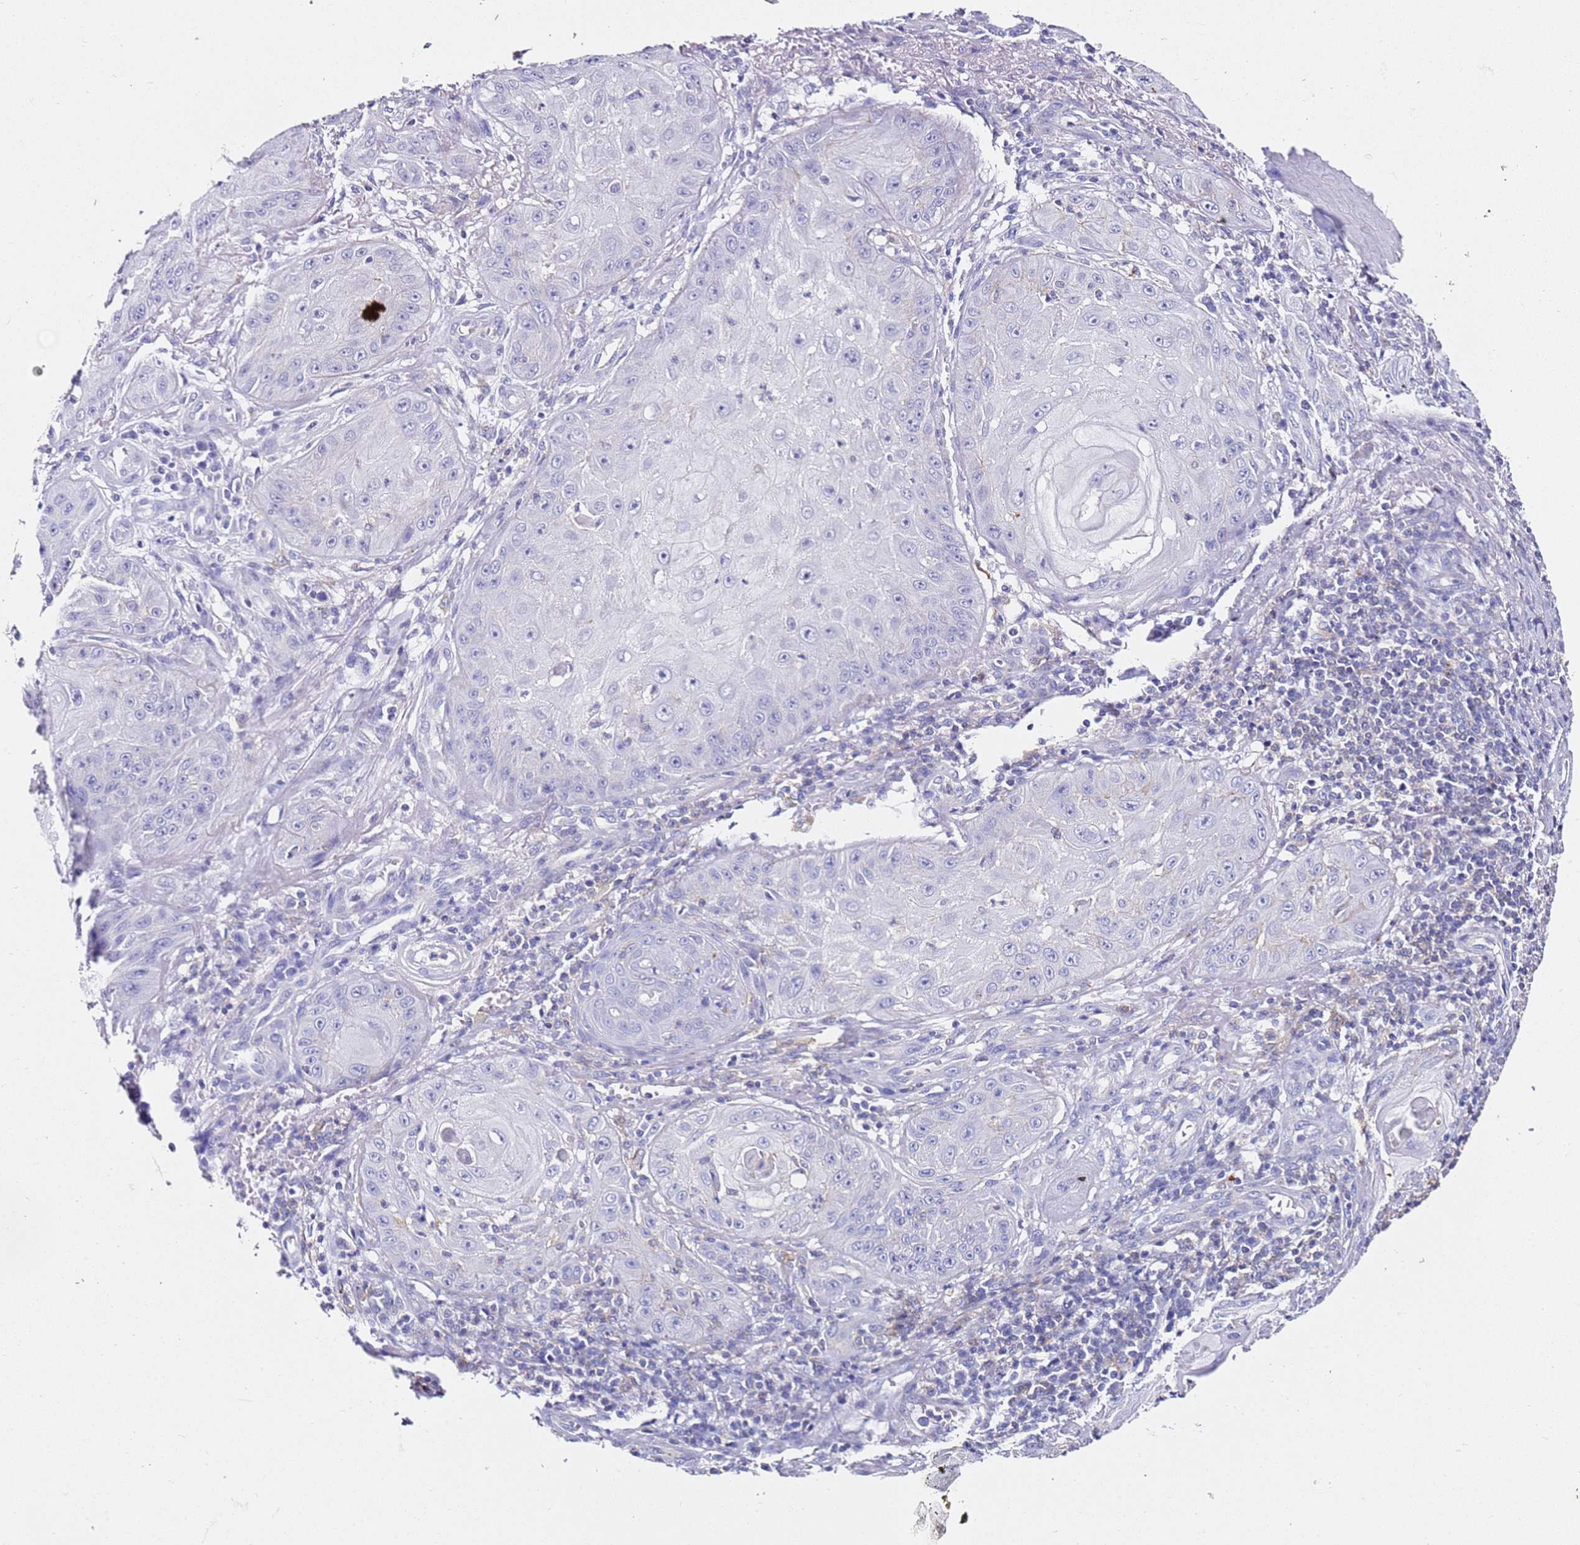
{"staining": {"intensity": "negative", "quantity": "none", "location": "none"}, "tissue": "skin cancer", "cell_type": "Tumor cells", "image_type": "cancer", "snomed": [{"axis": "morphology", "description": "Squamous cell carcinoma, NOS"}, {"axis": "topography", "description": "Skin"}], "caption": "The image reveals no significant positivity in tumor cells of skin squamous cell carcinoma. (Brightfield microscopy of DAB (3,3'-diaminobenzidine) IHC at high magnification).", "gene": "ZNF671", "patient": {"sex": "male", "age": 70}}